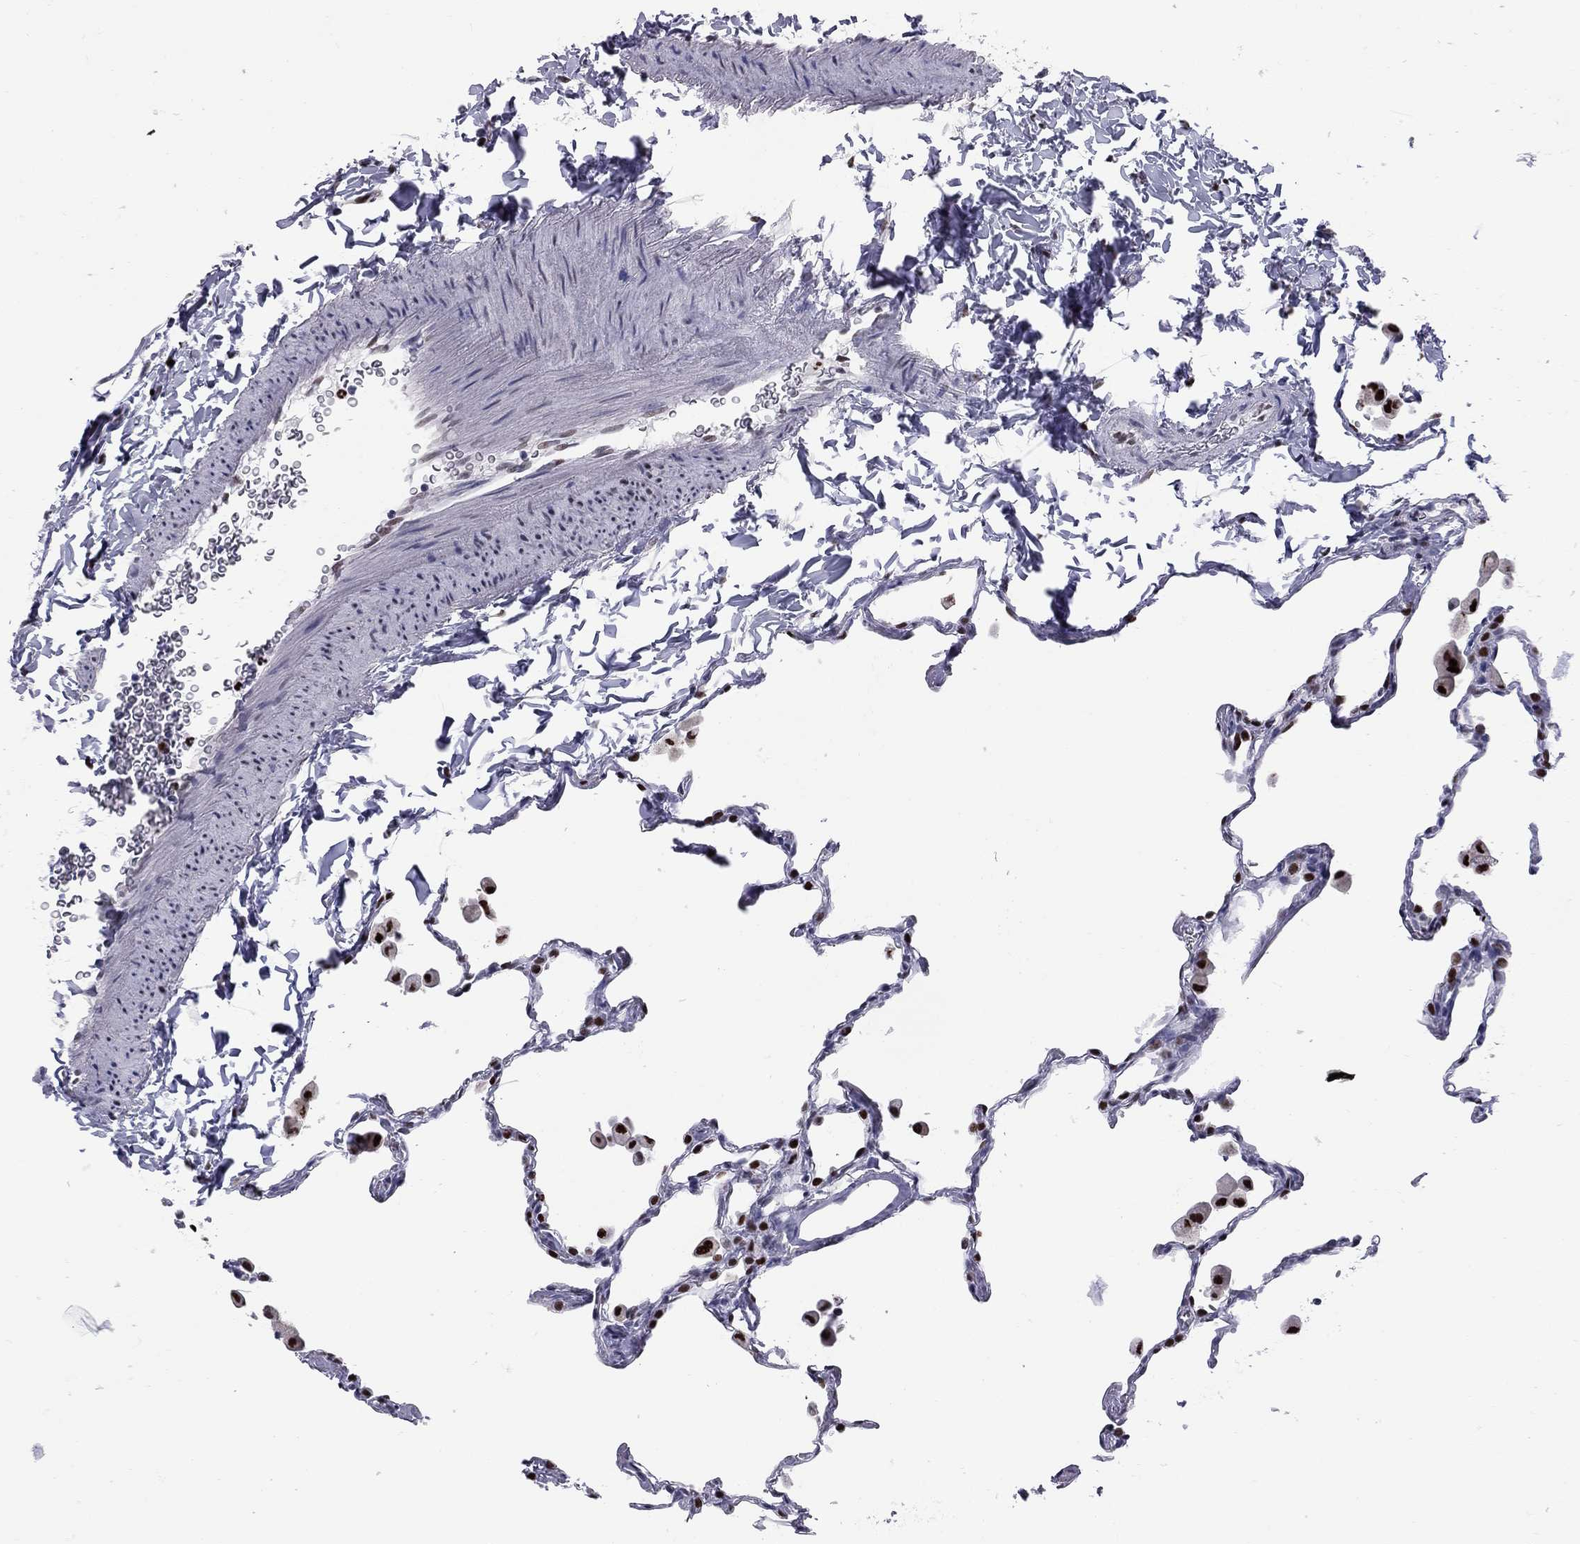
{"staining": {"intensity": "strong", "quantity": "25%-75%", "location": "nuclear"}, "tissue": "lung", "cell_type": "Alveolar cells", "image_type": "normal", "snomed": [{"axis": "morphology", "description": "Normal tissue, NOS"}, {"axis": "topography", "description": "Lung"}], "caption": "Immunohistochemistry (IHC) of unremarkable human lung displays high levels of strong nuclear expression in approximately 25%-75% of alveolar cells. (DAB IHC with brightfield microscopy, high magnification).", "gene": "PCGF3", "patient": {"sex": "female", "age": 47}}